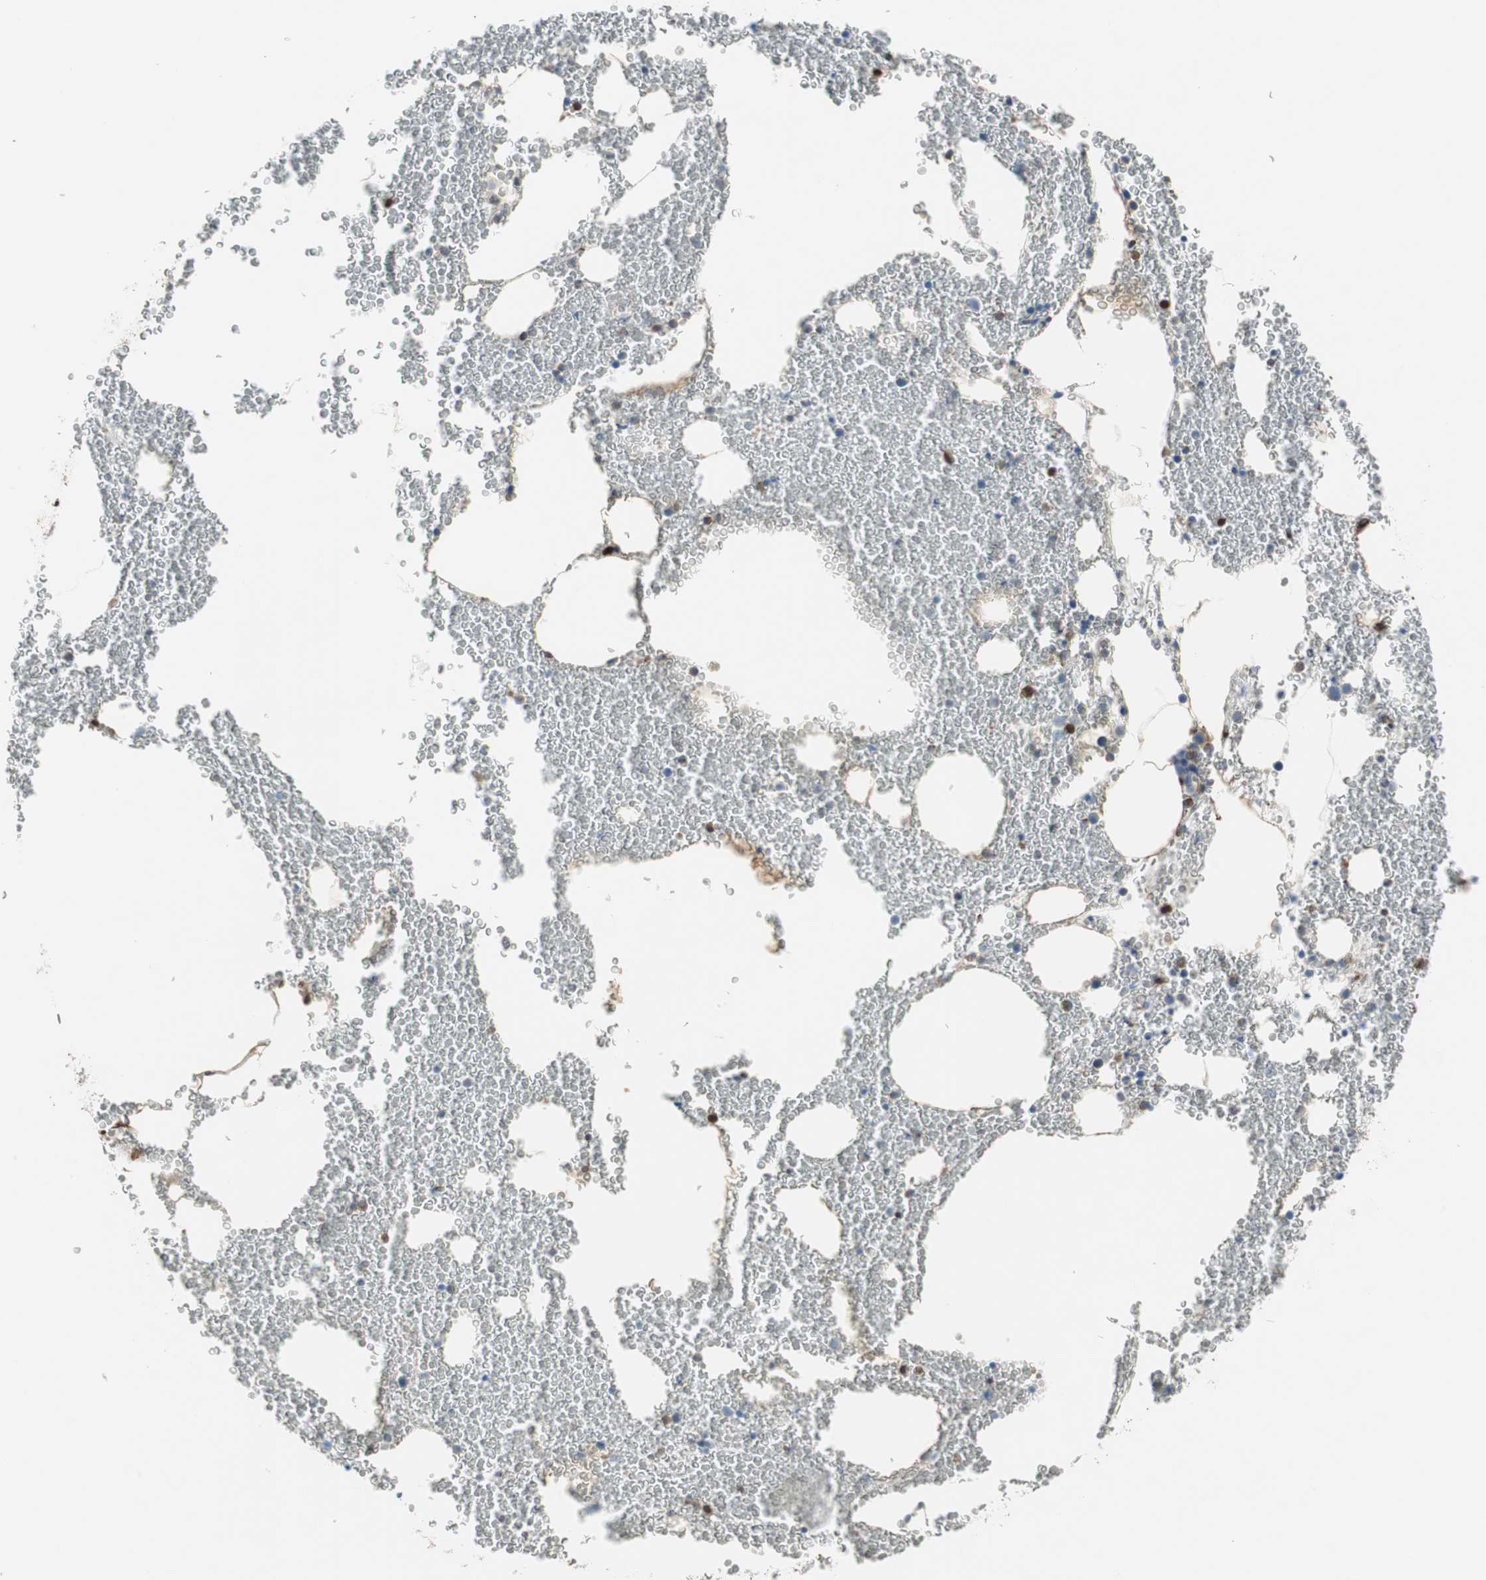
{"staining": {"intensity": "strong", "quantity": "<25%", "location": "nuclear"}, "tissue": "bone marrow", "cell_type": "Hematopoietic cells", "image_type": "normal", "snomed": [{"axis": "morphology", "description": "Normal tissue, NOS"}, {"axis": "morphology", "description": "Inflammation, NOS"}, {"axis": "topography", "description": "Bone marrow"}], "caption": "About <25% of hematopoietic cells in benign human bone marrow display strong nuclear protein positivity as visualized by brown immunohistochemical staining.", "gene": "TCTA", "patient": {"sex": "male", "age": 74}}